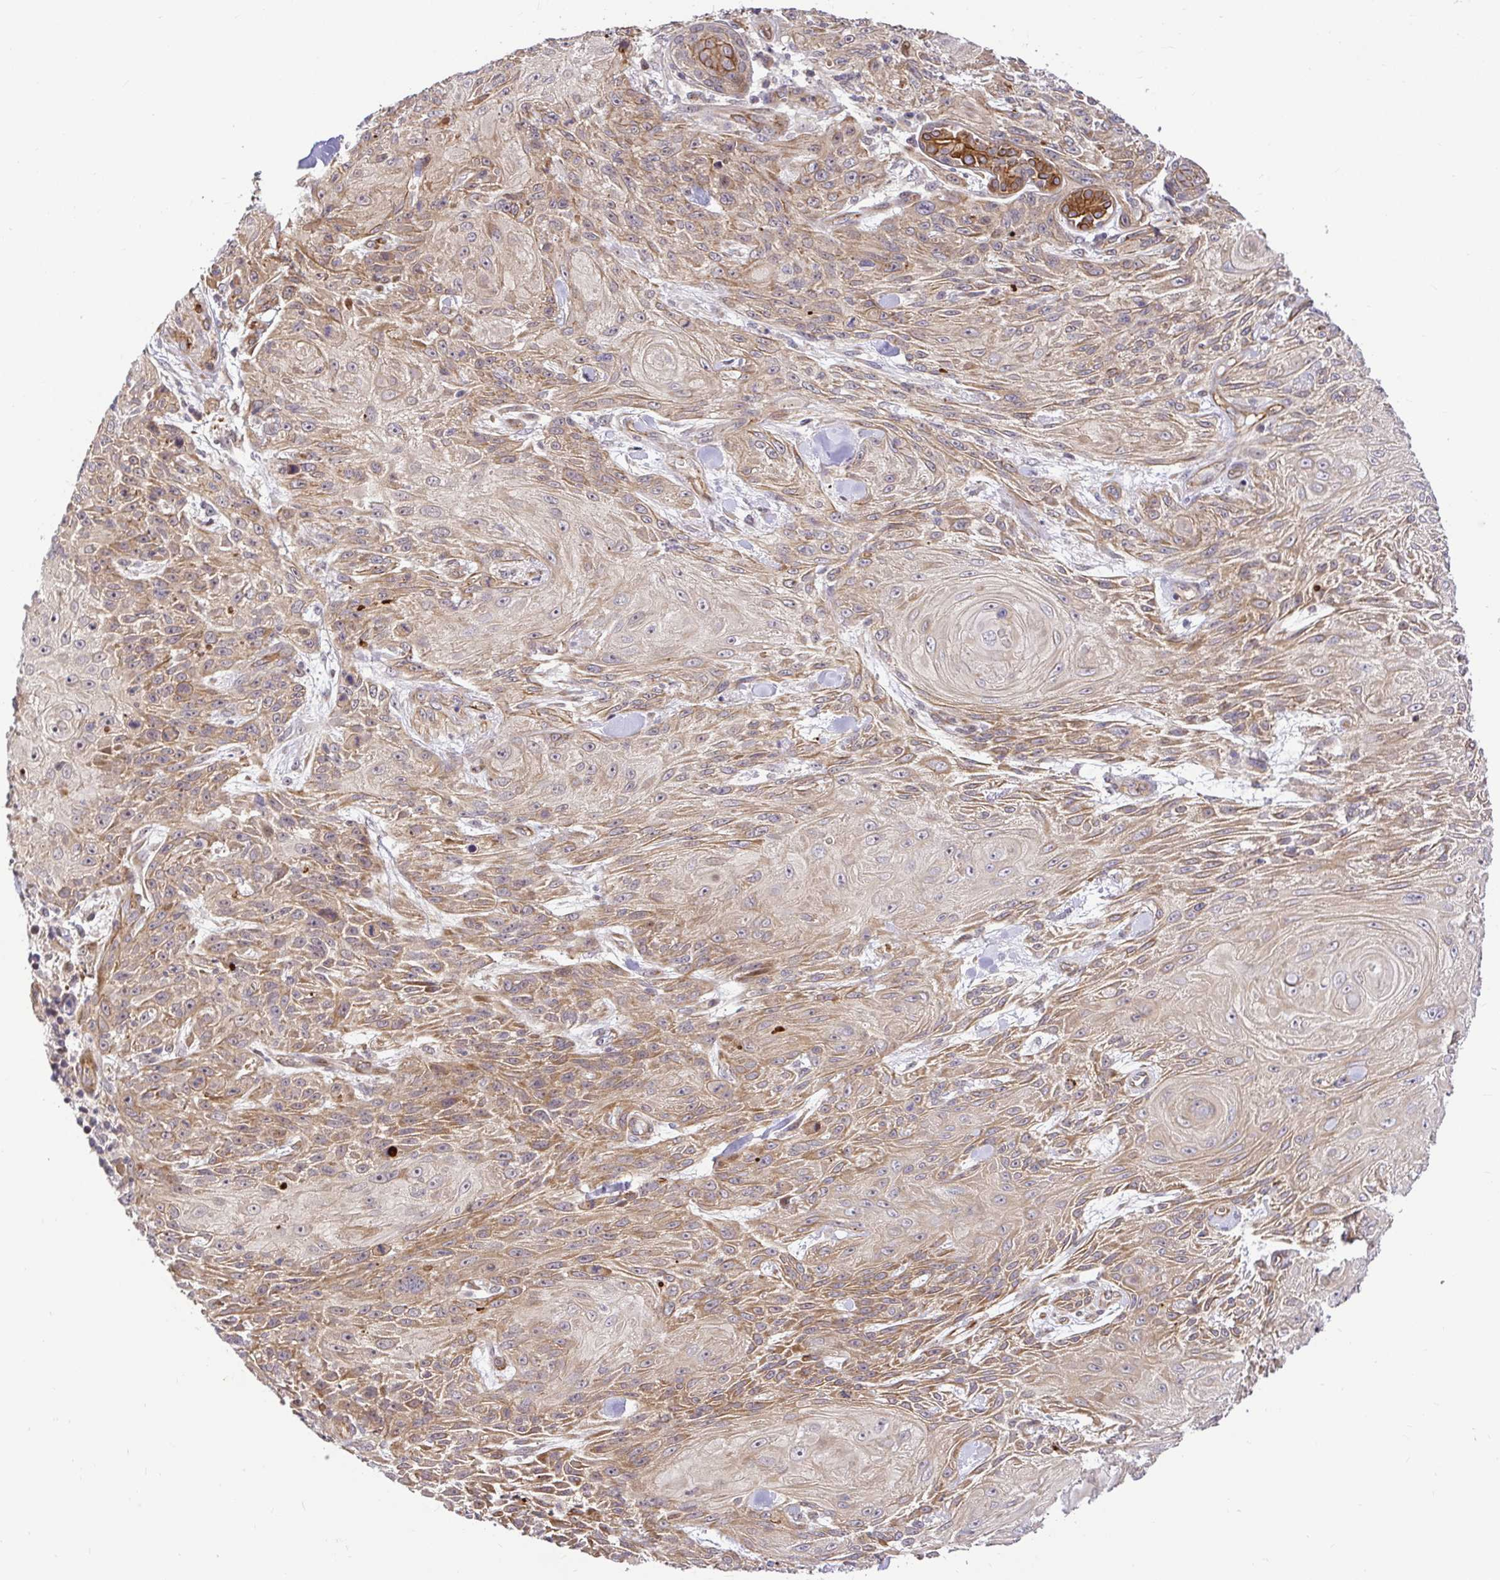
{"staining": {"intensity": "moderate", "quantity": ">75%", "location": "cytoplasmic/membranous"}, "tissue": "skin cancer", "cell_type": "Tumor cells", "image_type": "cancer", "snomed": [{"axis": "morphology", "description": "Squamous cell carcinoma, NOS"}, {"axis": "topography", "description": "Skin"}], "caption": "Approximately >75% of tumor cells in human squamous cell carcinoma (skin) reveal moderate cytoplasmic/membranous protein positivity as visualized by brown immunohistochemical staining.", "gene": "TRIM55", "patient": {"sex": "male", "age": 88}}